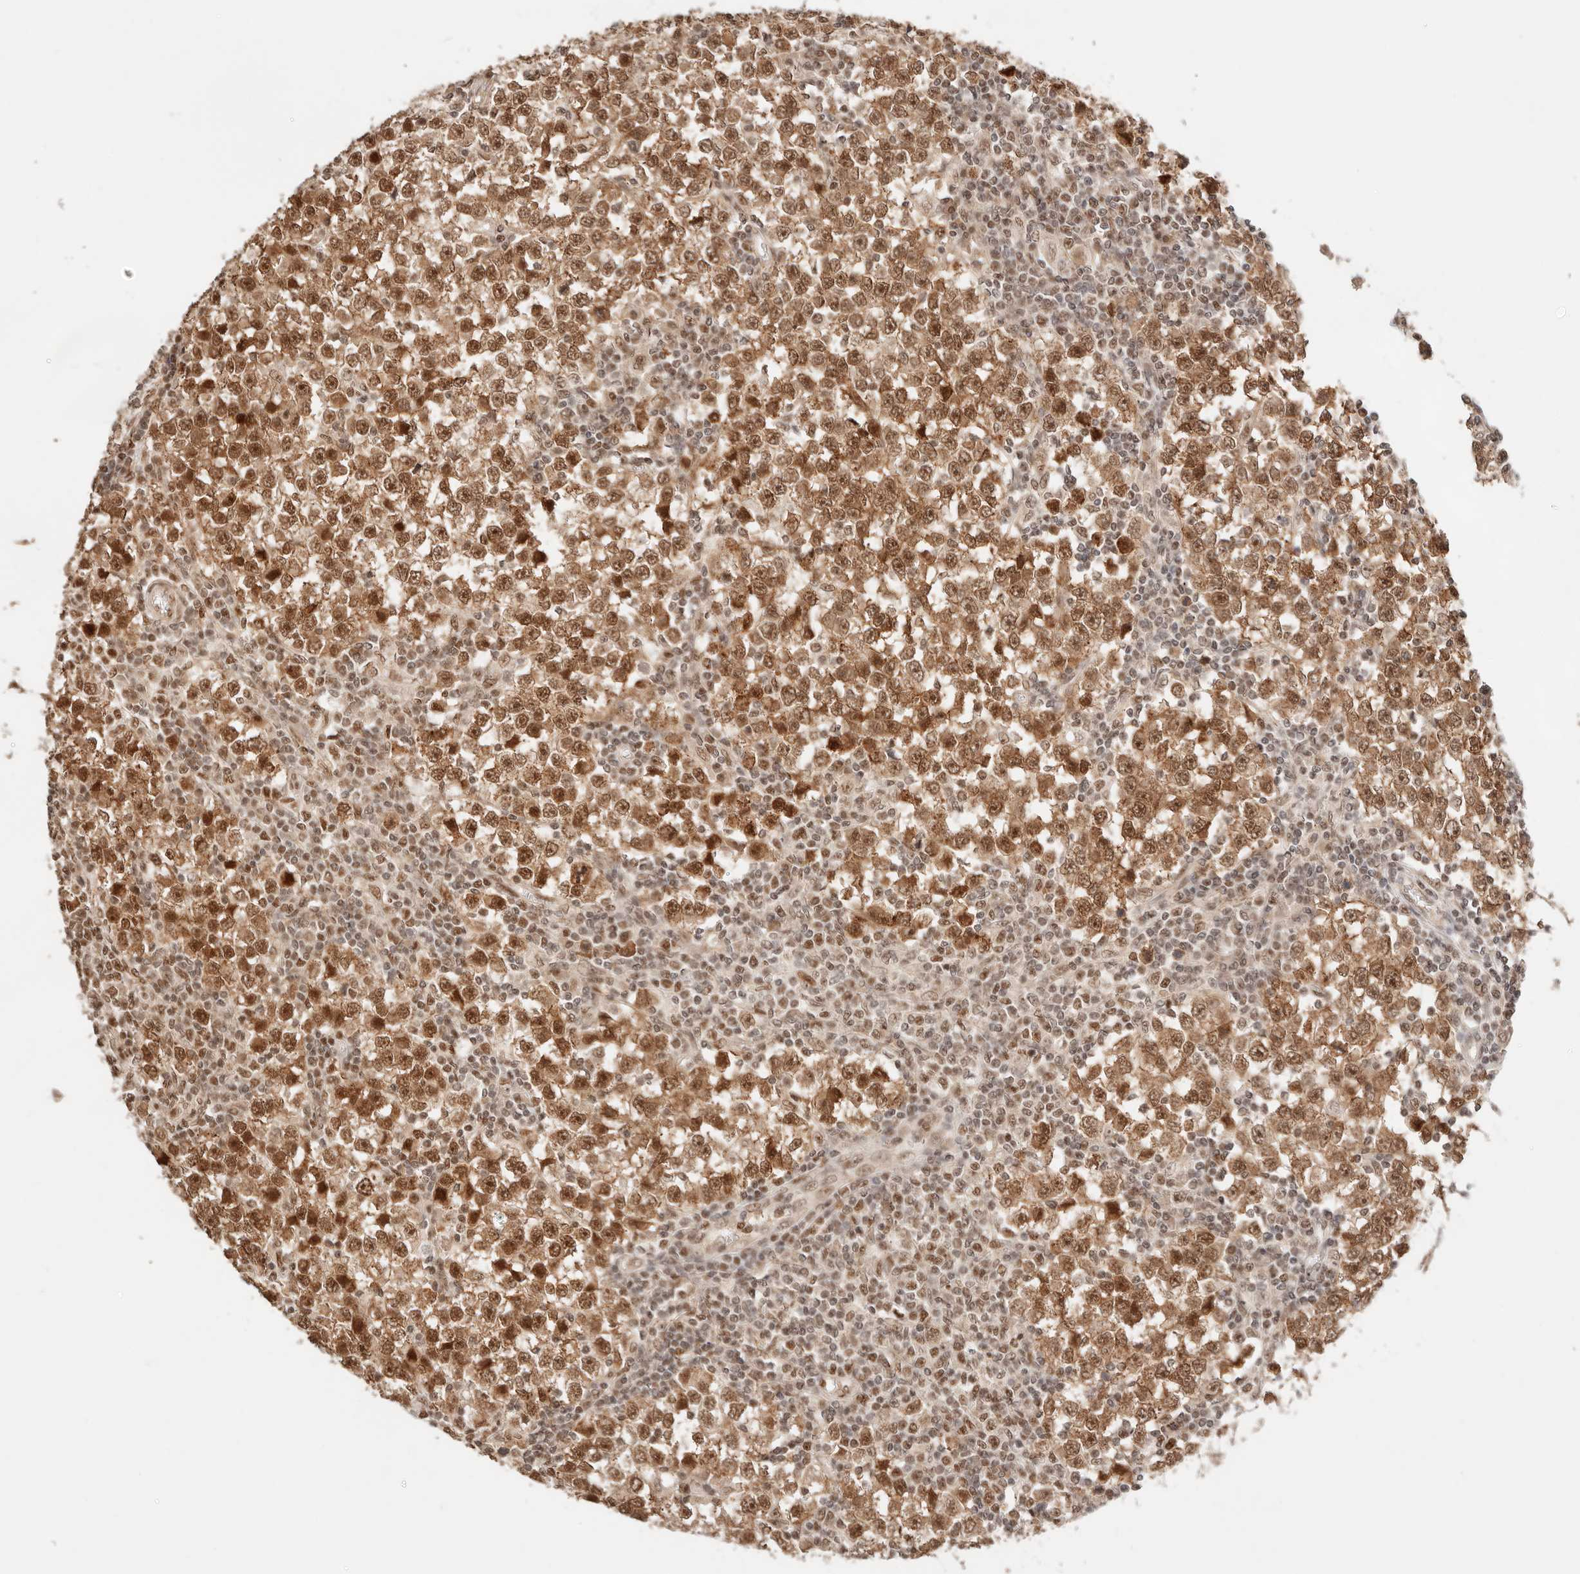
{"staining": {"intensity": "moderate", "quantity": ">75%", "location": "cytoplasmic/membranous,nuclear"}, "tissue": "testis cancer", "cell_type": "Tumor cells", "image_type": "cancer", "snomed": [{"axis": "morphology", "description": "Seminoma, NOS"}, {"axis": "topography", "description": "Testis"}], "caption": "Protein analysis of seminoma (testis) tissue reveals moderate cytoplasmic/membranous and nuclear expression in about >75% of tumor cells.", "gene": "GTF2E2", "patient": {"sex": "male", "age": 65}}